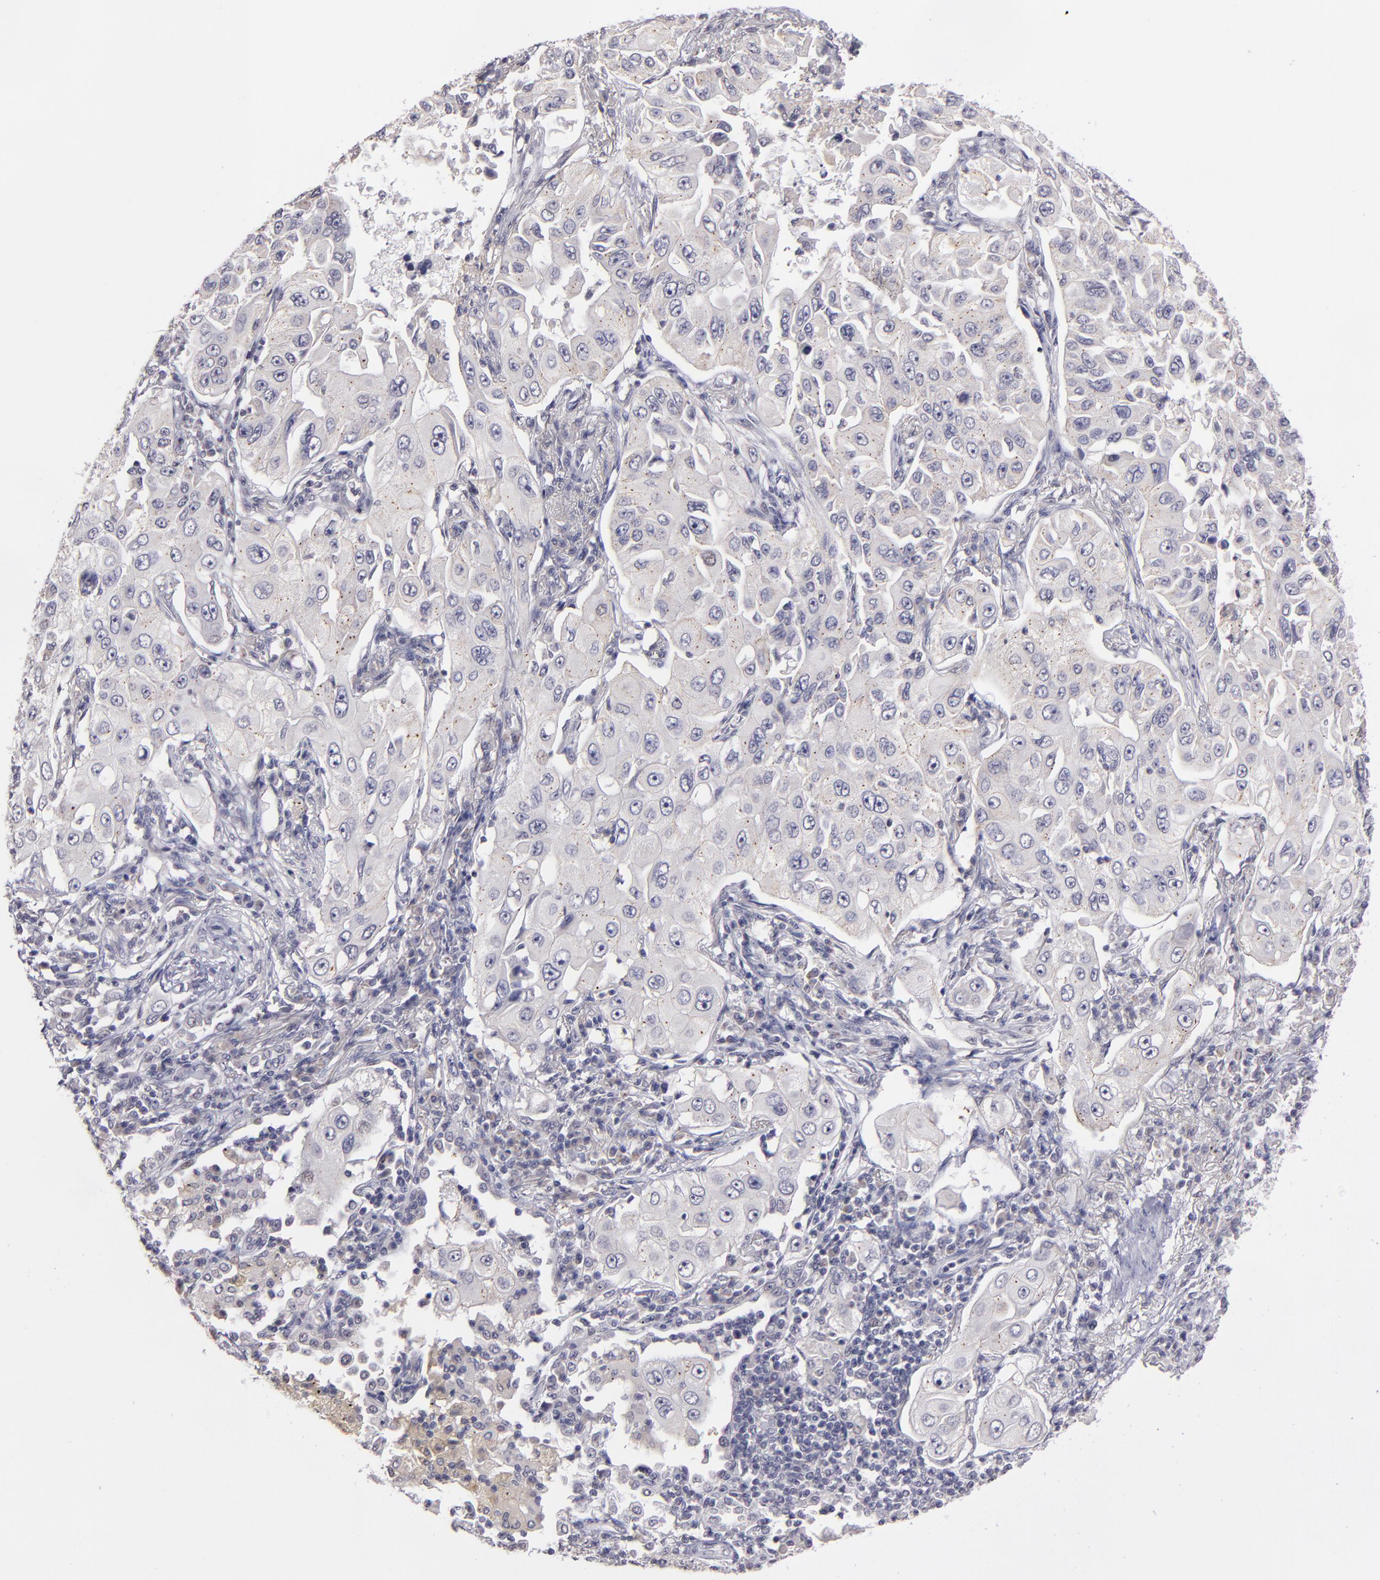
{"staining": {"intensity": "weak", "quantity": "<25%", "location": "cytoplasmic/membranous"}, "tissue": "lung cancer", "cell_type": "Tumor cells", "image_type": "cancer", "snomed": [{"axis": "morphology", "description": "Adenocarcinoma, NOS"}, {"axis": "topography", "description": "Lung"}], "caption": "High magnification brightfield microscopy of lung adenocarcinoma stained with DAB (brown) and counterstained with hematoxylin (blue): tumor cells show no significant staining.", "gene": "NRXN3", "patient": {"sex": "male", "age": 84}}